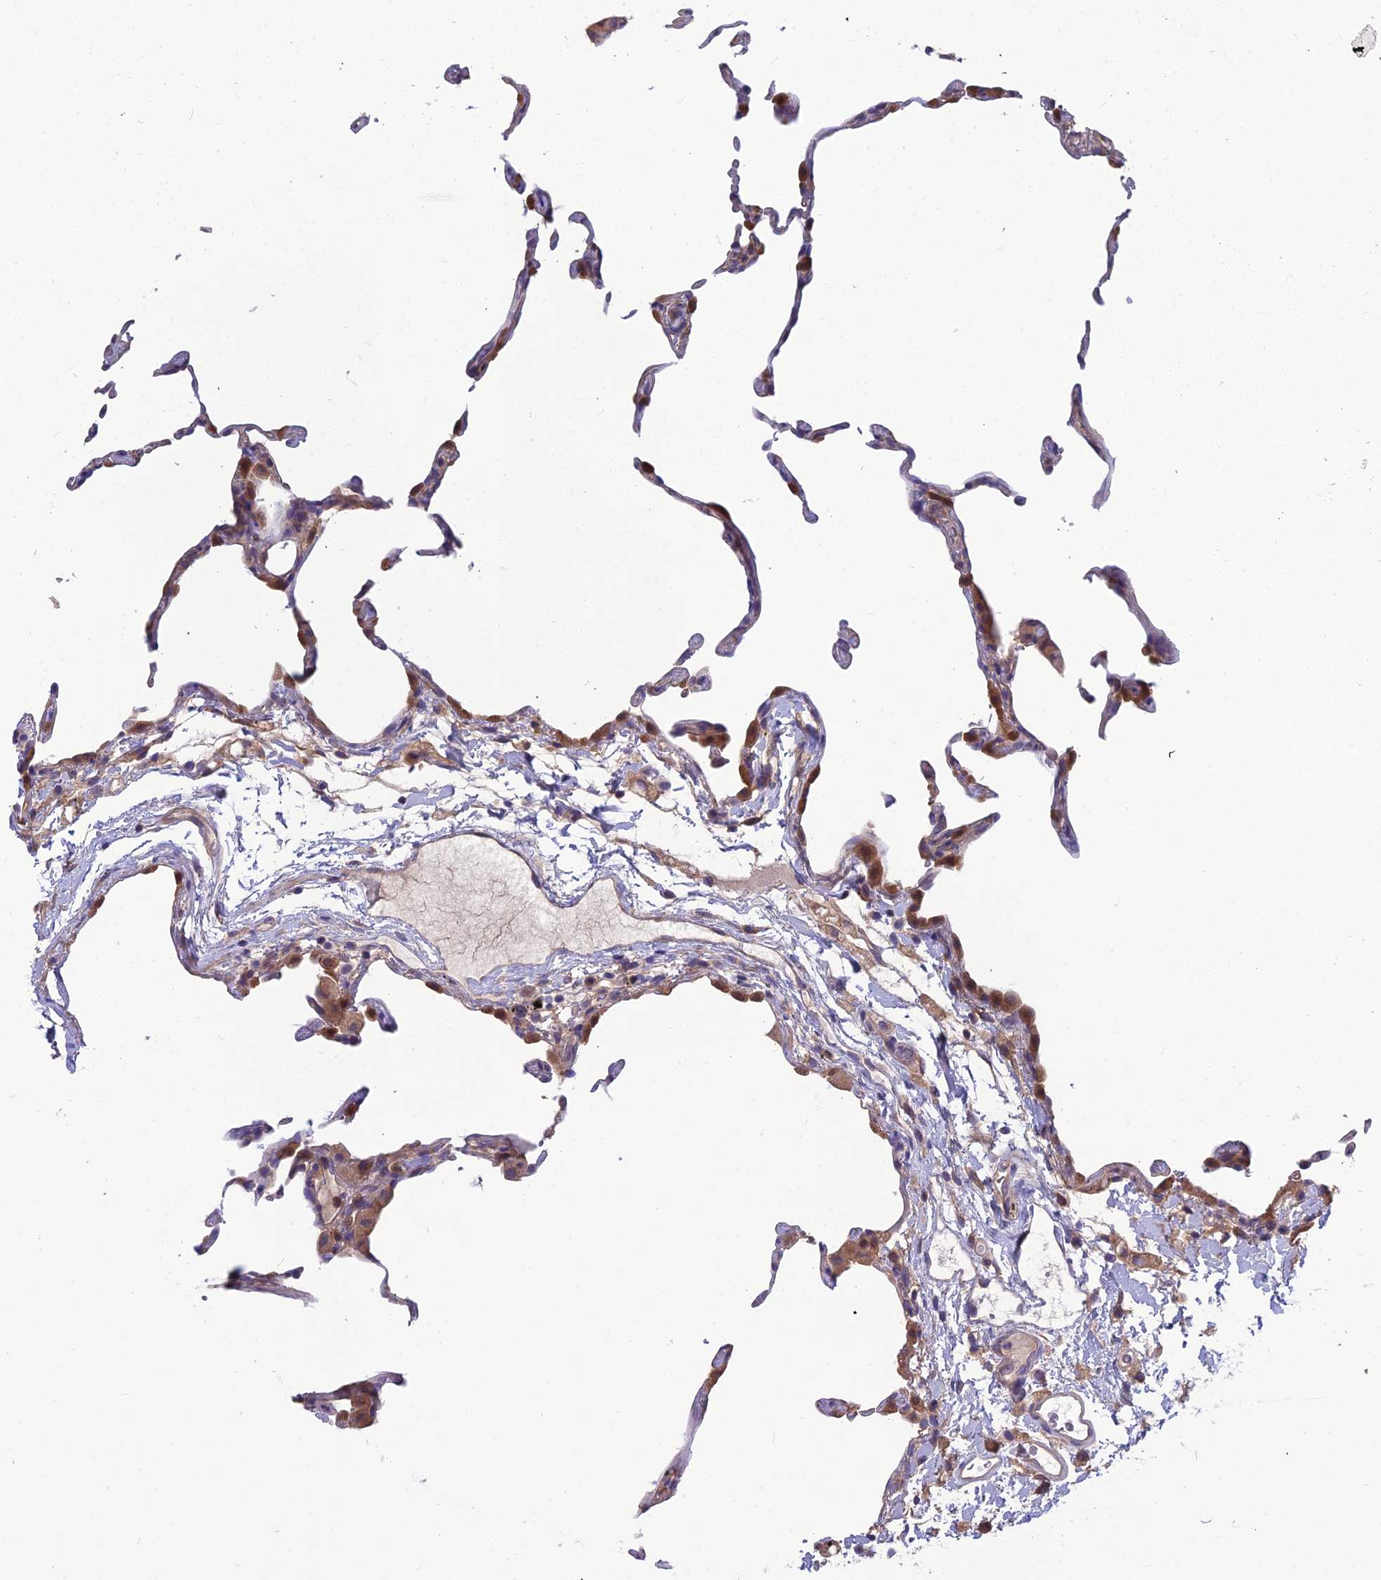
{"staining": {"intensity": "moderate", "quantity": "<25%", "location": "cytoplasmic/membranous"}, "tissue": "lung", "cell_type": "Alveolar cells", "image_type": "normal", "snomed": [{"axis": "morphology", "description": "Normal tissue, NOS"}, {"axis": "topography", "description": "Lung"}], "caption": "A brown stain highlights moderate cytoplasmic/membranous positivity of a protein in alveolar cells of unremarkable lung.", "gene": "MVD", "patient": {"sex": "female", "age": 57}}